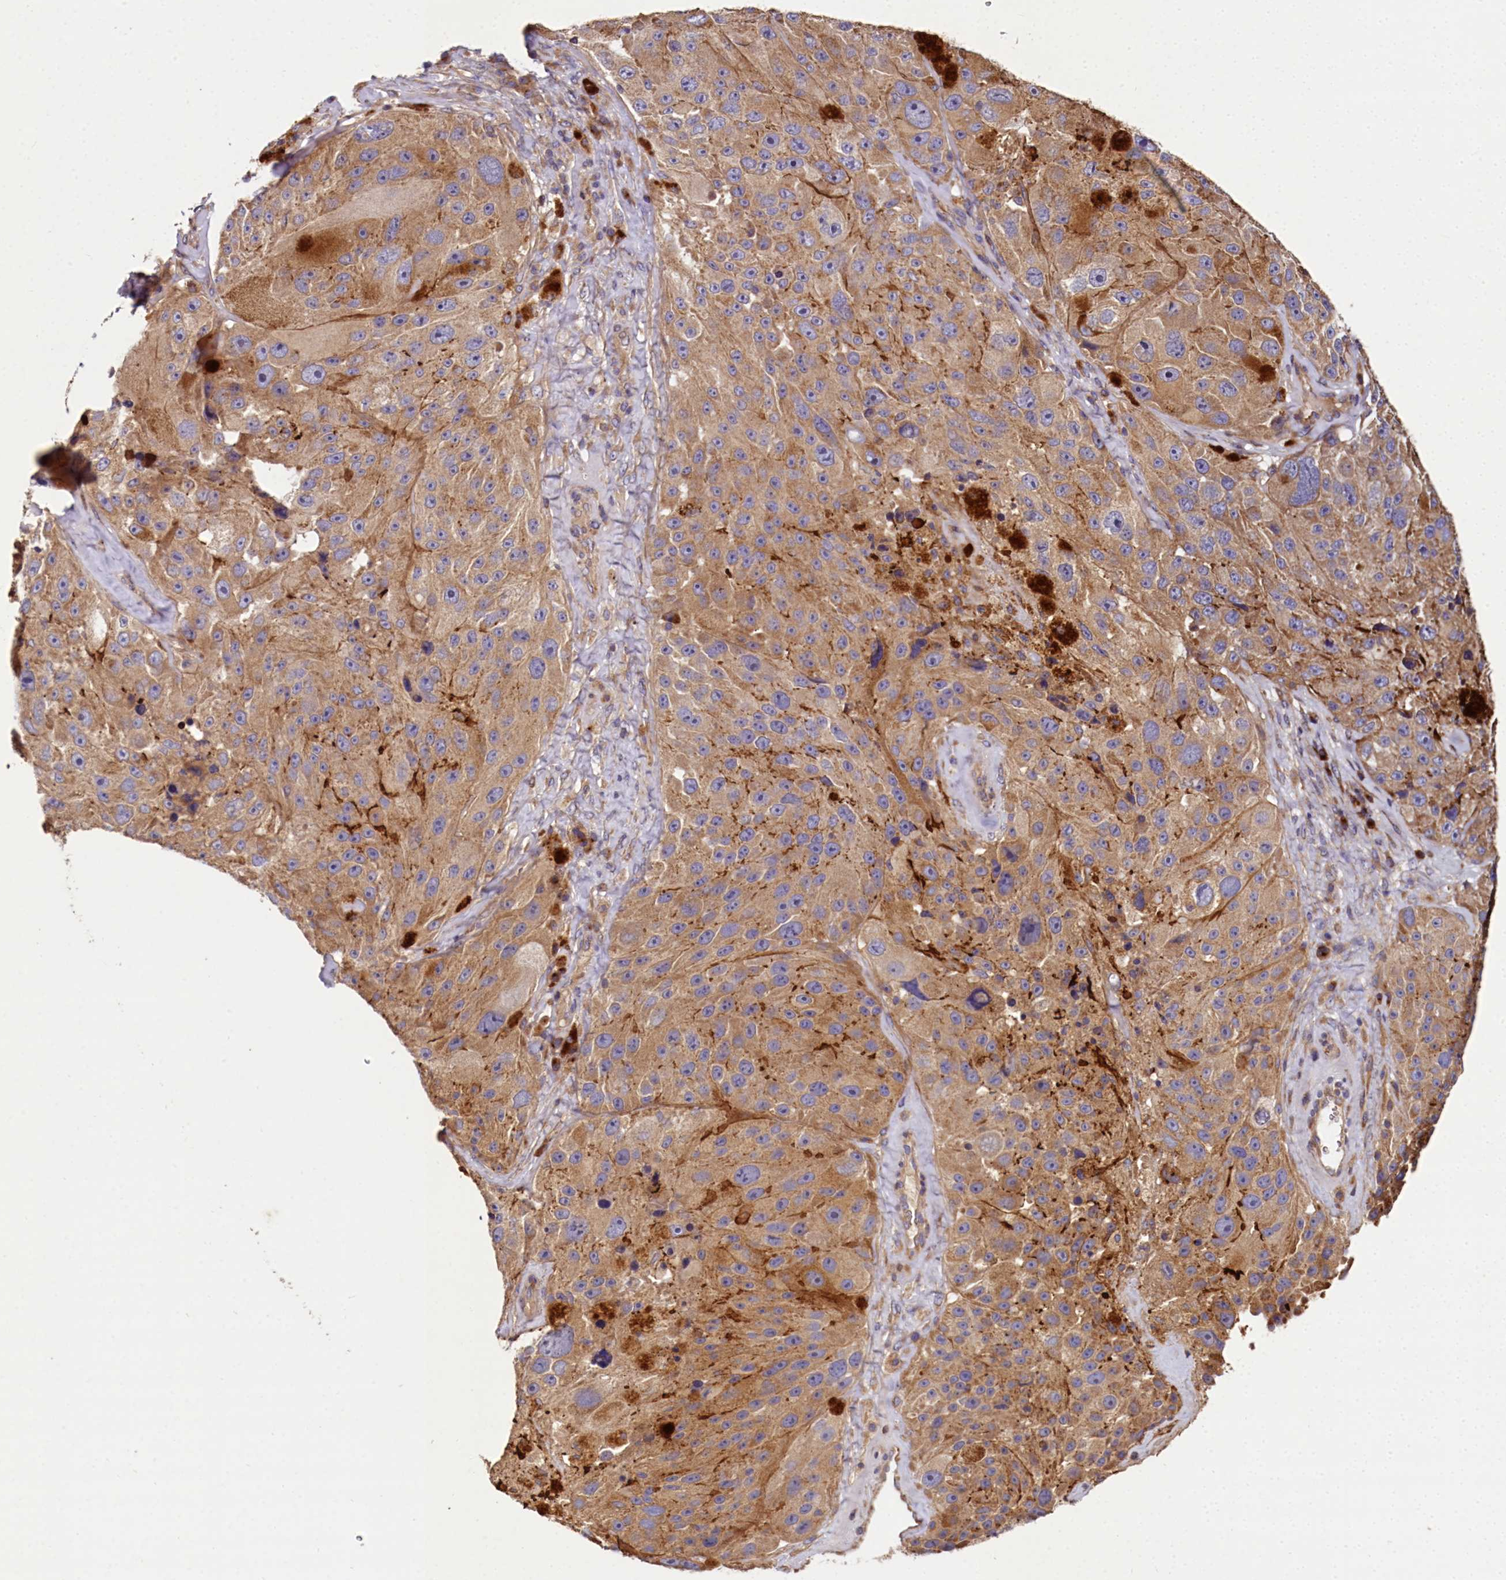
{"staining": {"intensity": "moderate", "quantity": ">75%", "location": "cytoplasmic/membranous"}, "tissue": "melanoma", "cell_type": "Tumor cells", "image_type": "cancer", "snomed": [{"axis": "morphology", "description": "Malignant melanoma, Metastatic site"}, {"axis": "topography", "description": "Lymph node"}], "caption": "Immunohistochemistry (DAB) staining of human melanoma displays moderate cytoplasmic/membranous protein positivity in approximately >75% of tumor cells.", "gene": "SPRYD3", "patient": {"sex": "male", "age": 62}}